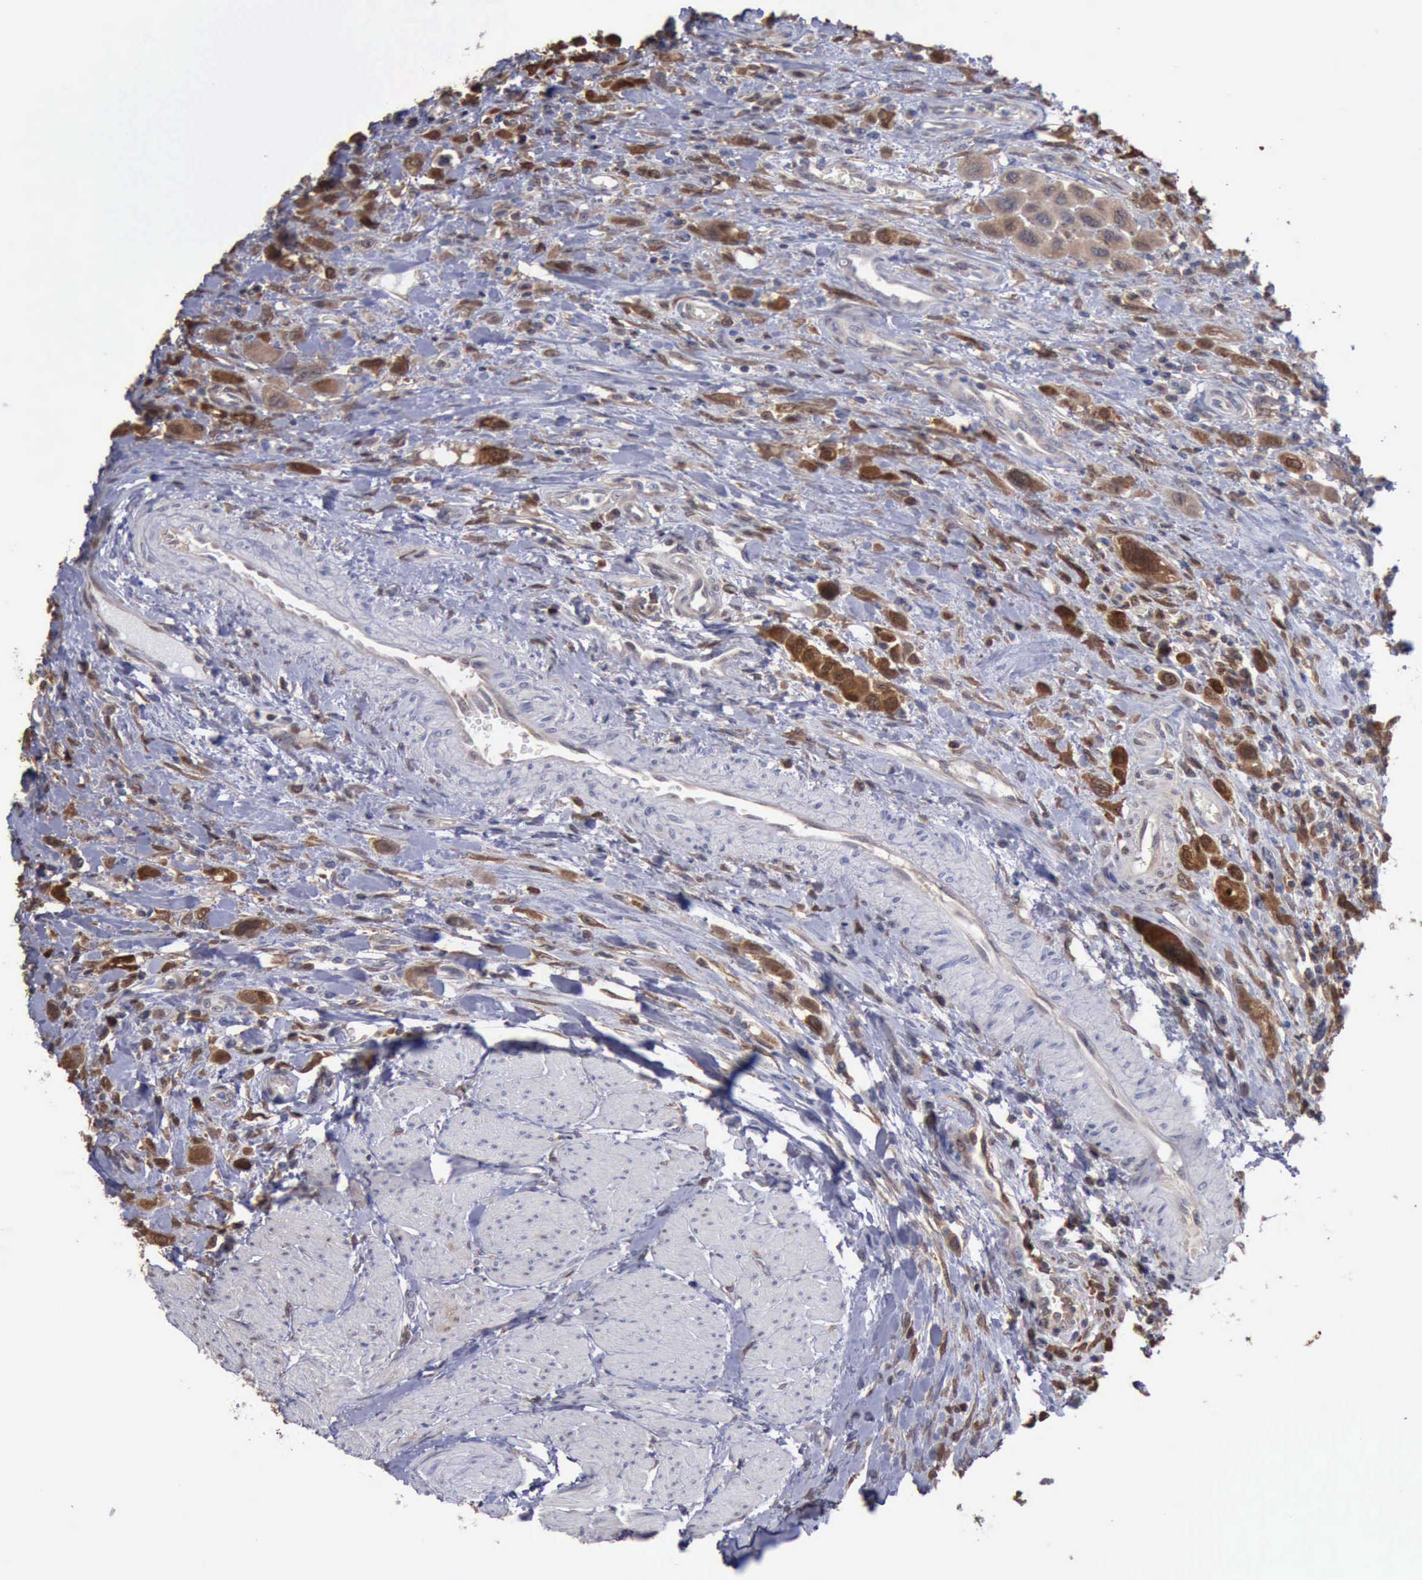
{"staining": {"intensity": "moderate", "quantity": ">75%", "location": "cytoplasmic/membranous,nuclear"}, "tissue": "urothelial cancer", "cell_type": "Tumor cells", "image_type": "cancer", "snomed": [{"axis": "morphology", "description": "Urothelial carcinoma, High grade"}, {"axis": "topography", "description": "Urinary bladder"}], "caption": "Immunohistochemical staining of human high-grade urothelial carcinoma displays medium levels of moderate cytoplasmic/membranous and nuclear positivity in approximately >75% of tumor cells.", "gene": "STAT1", "patient": {"sex": "male", "age": 50}}